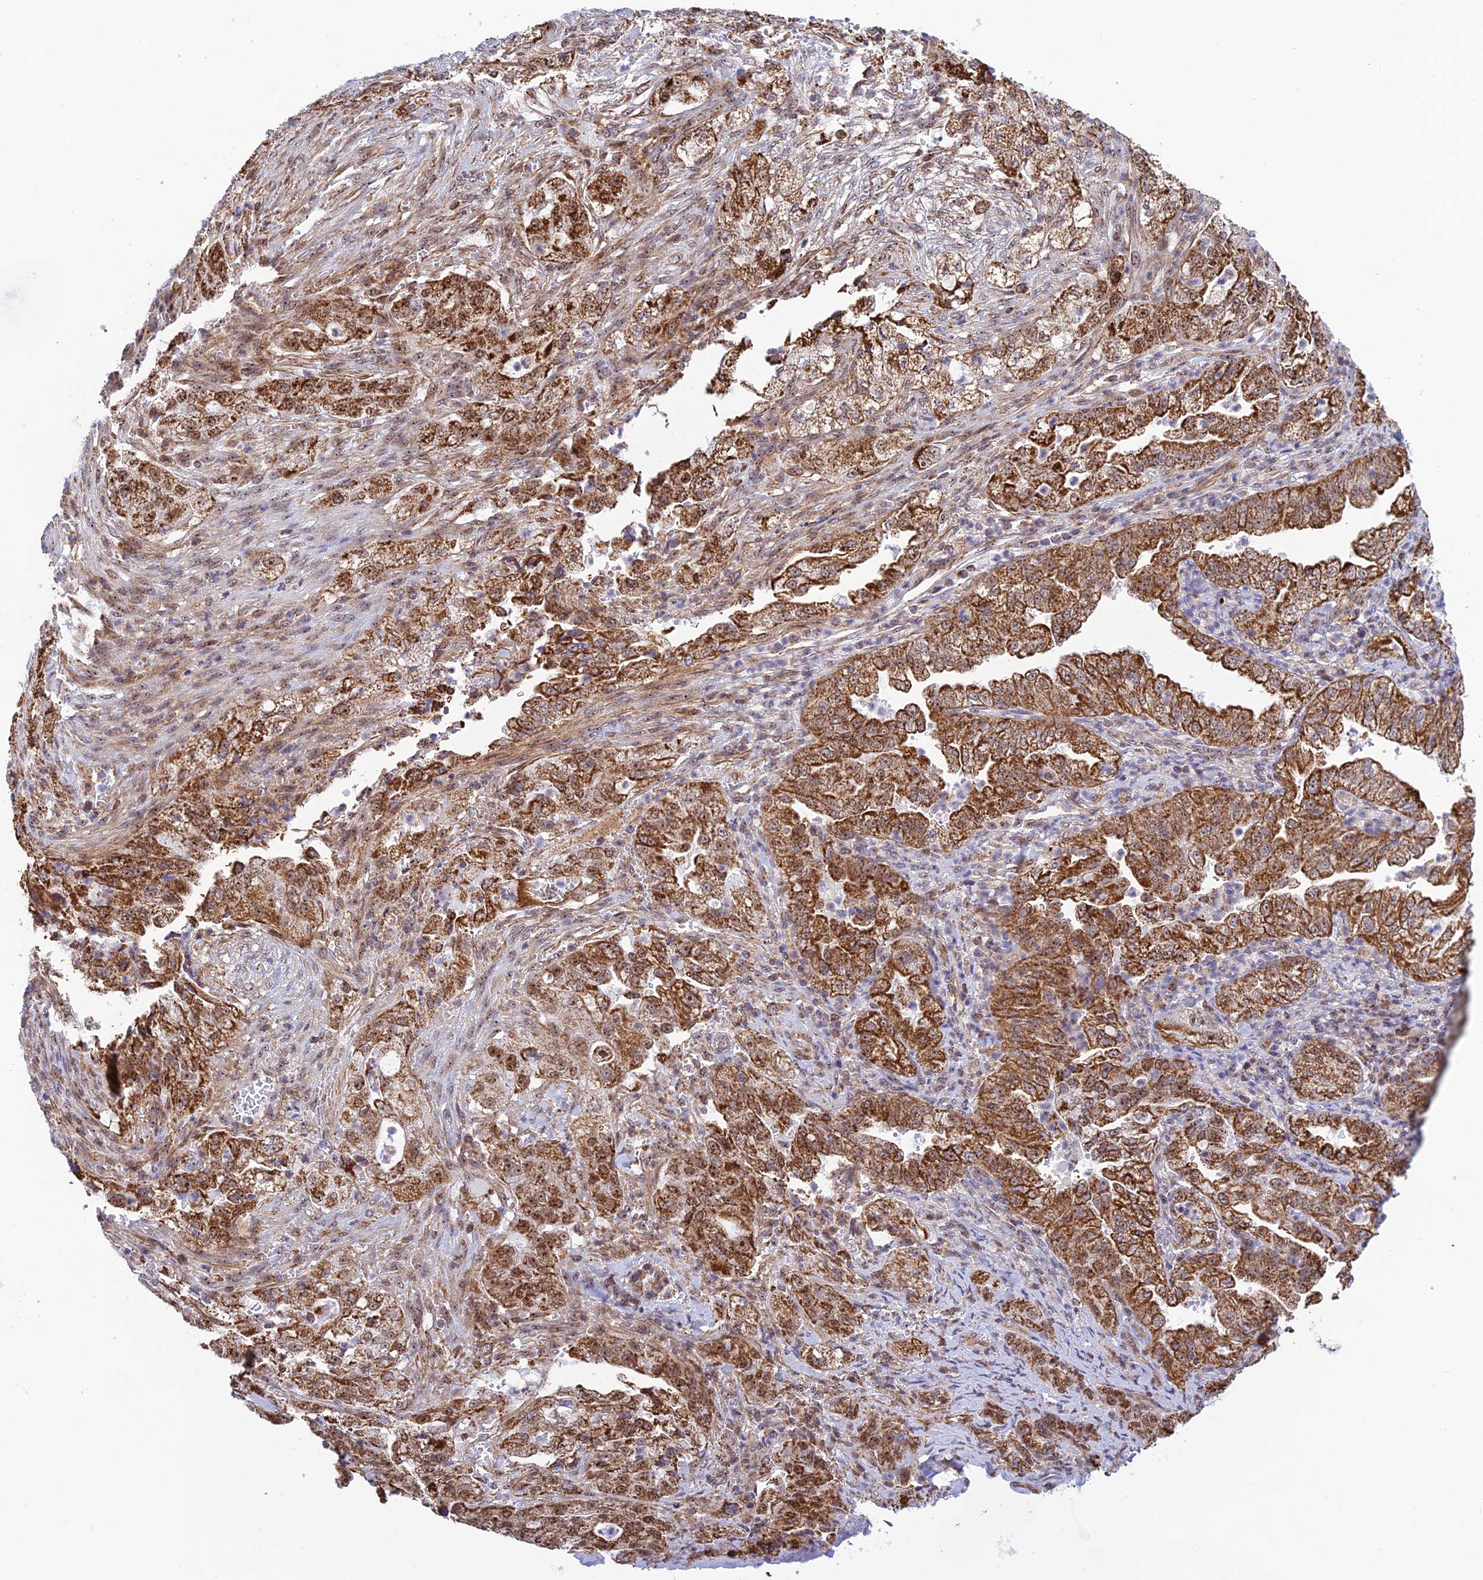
{"staining": {"intensity": "strong", "quantity": ">75%", "location": "cytoplasmic/membranous,nuclear"}, "tissue": "pancreatic cancer", "cell_type": "Tumor cells", "image_type": "cancer", "snomed": [{"axis": "morphology", "description": "Adenocarcinoma, NOS"}, {"axis": "topography", "description": "Pancreas"}], "caption": "Strong cytoplasmic/membranous and nuclear staining for a protein is present in approximately >75% of tumor cells of pancreatic cancer (adenocarcinoma) using immunohistochemistry (IHC).", "gene": "POLR1G", "patient": {"sex": "female", "age": 78}}